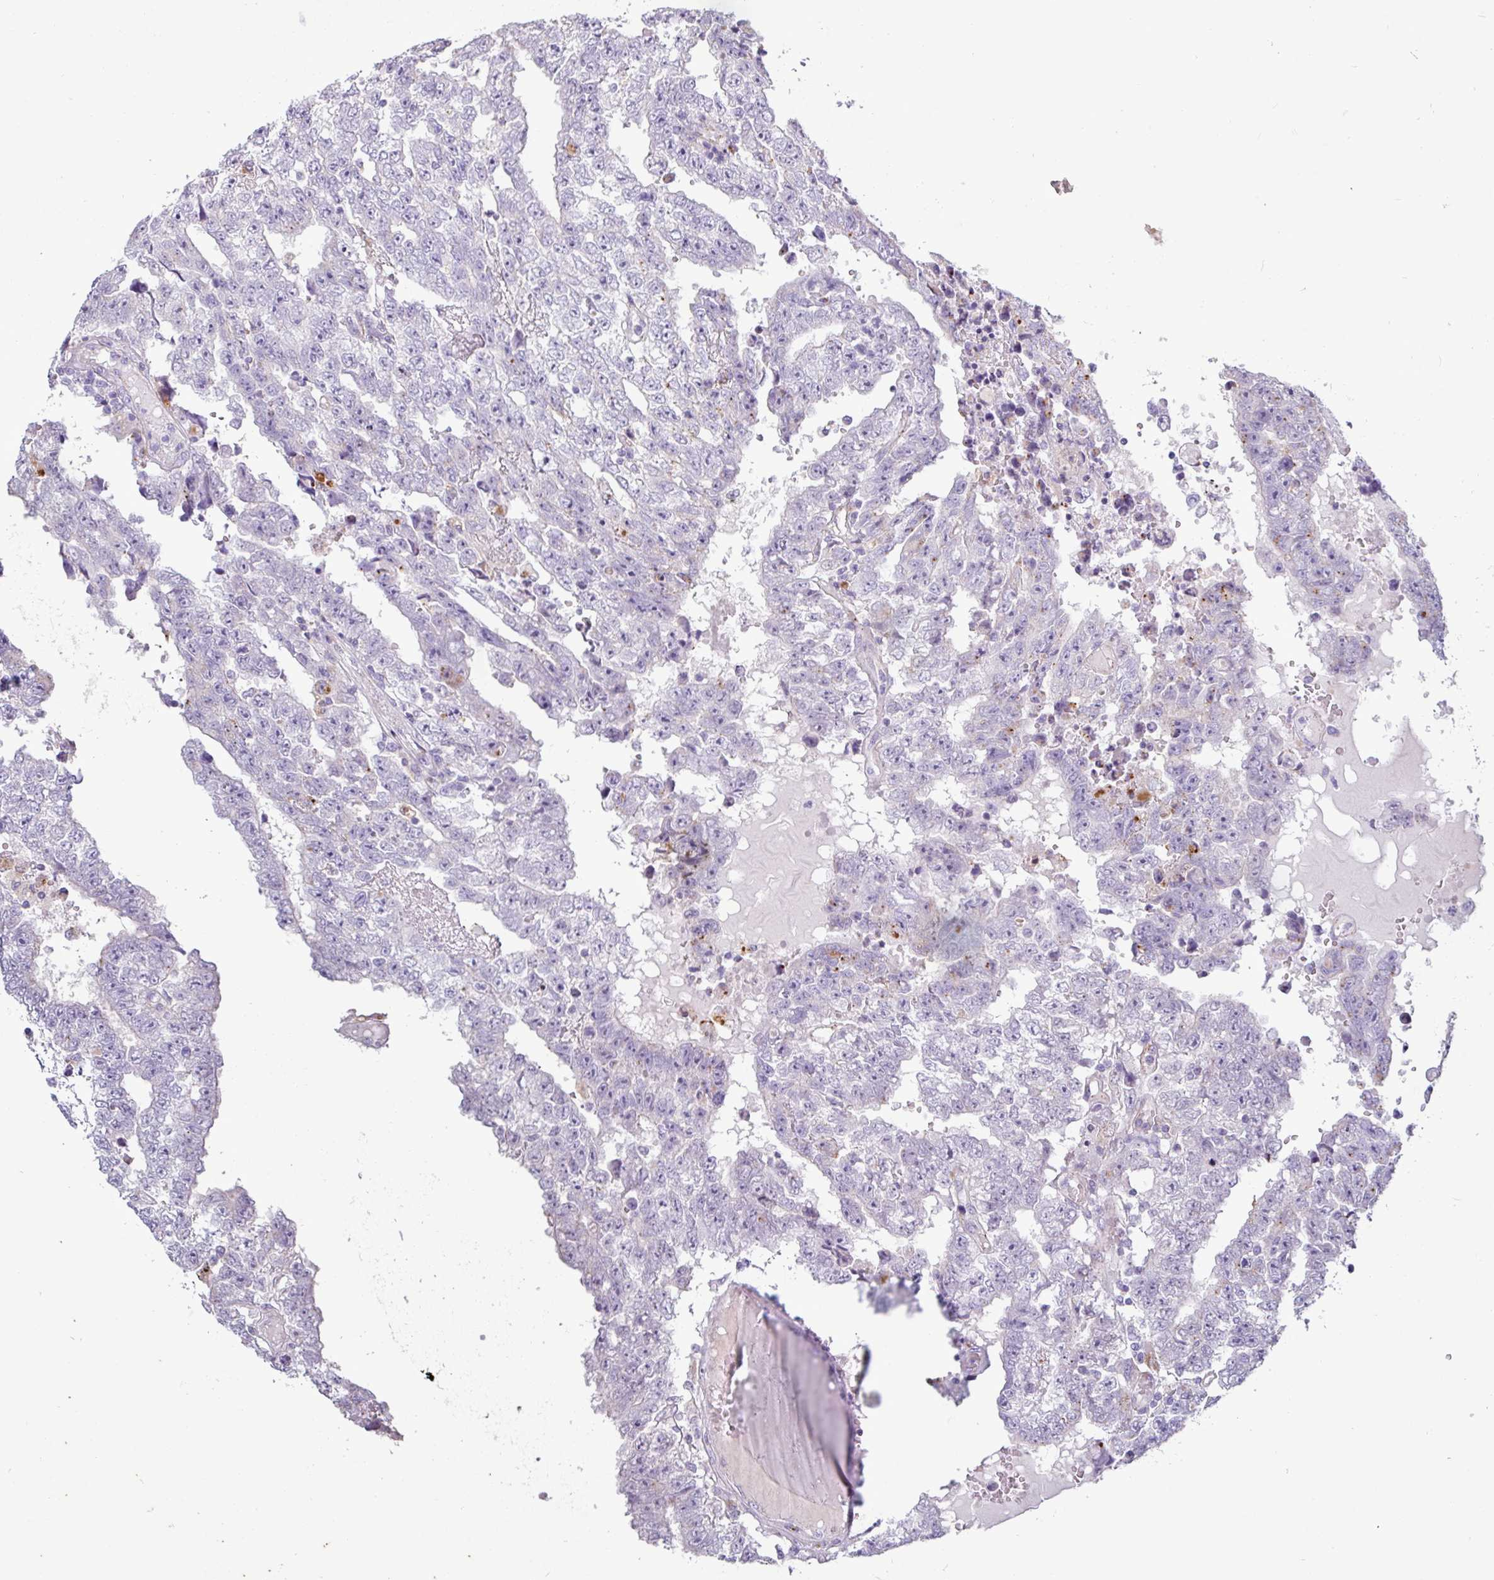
{"staining": {"intensity": "negative", "quantity": "none", "location": "none"}, "tissue": "testis cancer", "cell_type": "Tumor cells", "image_type": "cancer", "snomed": [{"axis": "morphology", "description": "Carcinoma, Embryonal, NOS"}, {"axis": "topography", "description": "Testis"}], "caption": "Embryonal carcinoma (testis) stained for a protein using immunohistochemistry reveals no positivity tumor cells.", "gene": "AMIGO2", "patient": {"sex": "male", "age": 25}}